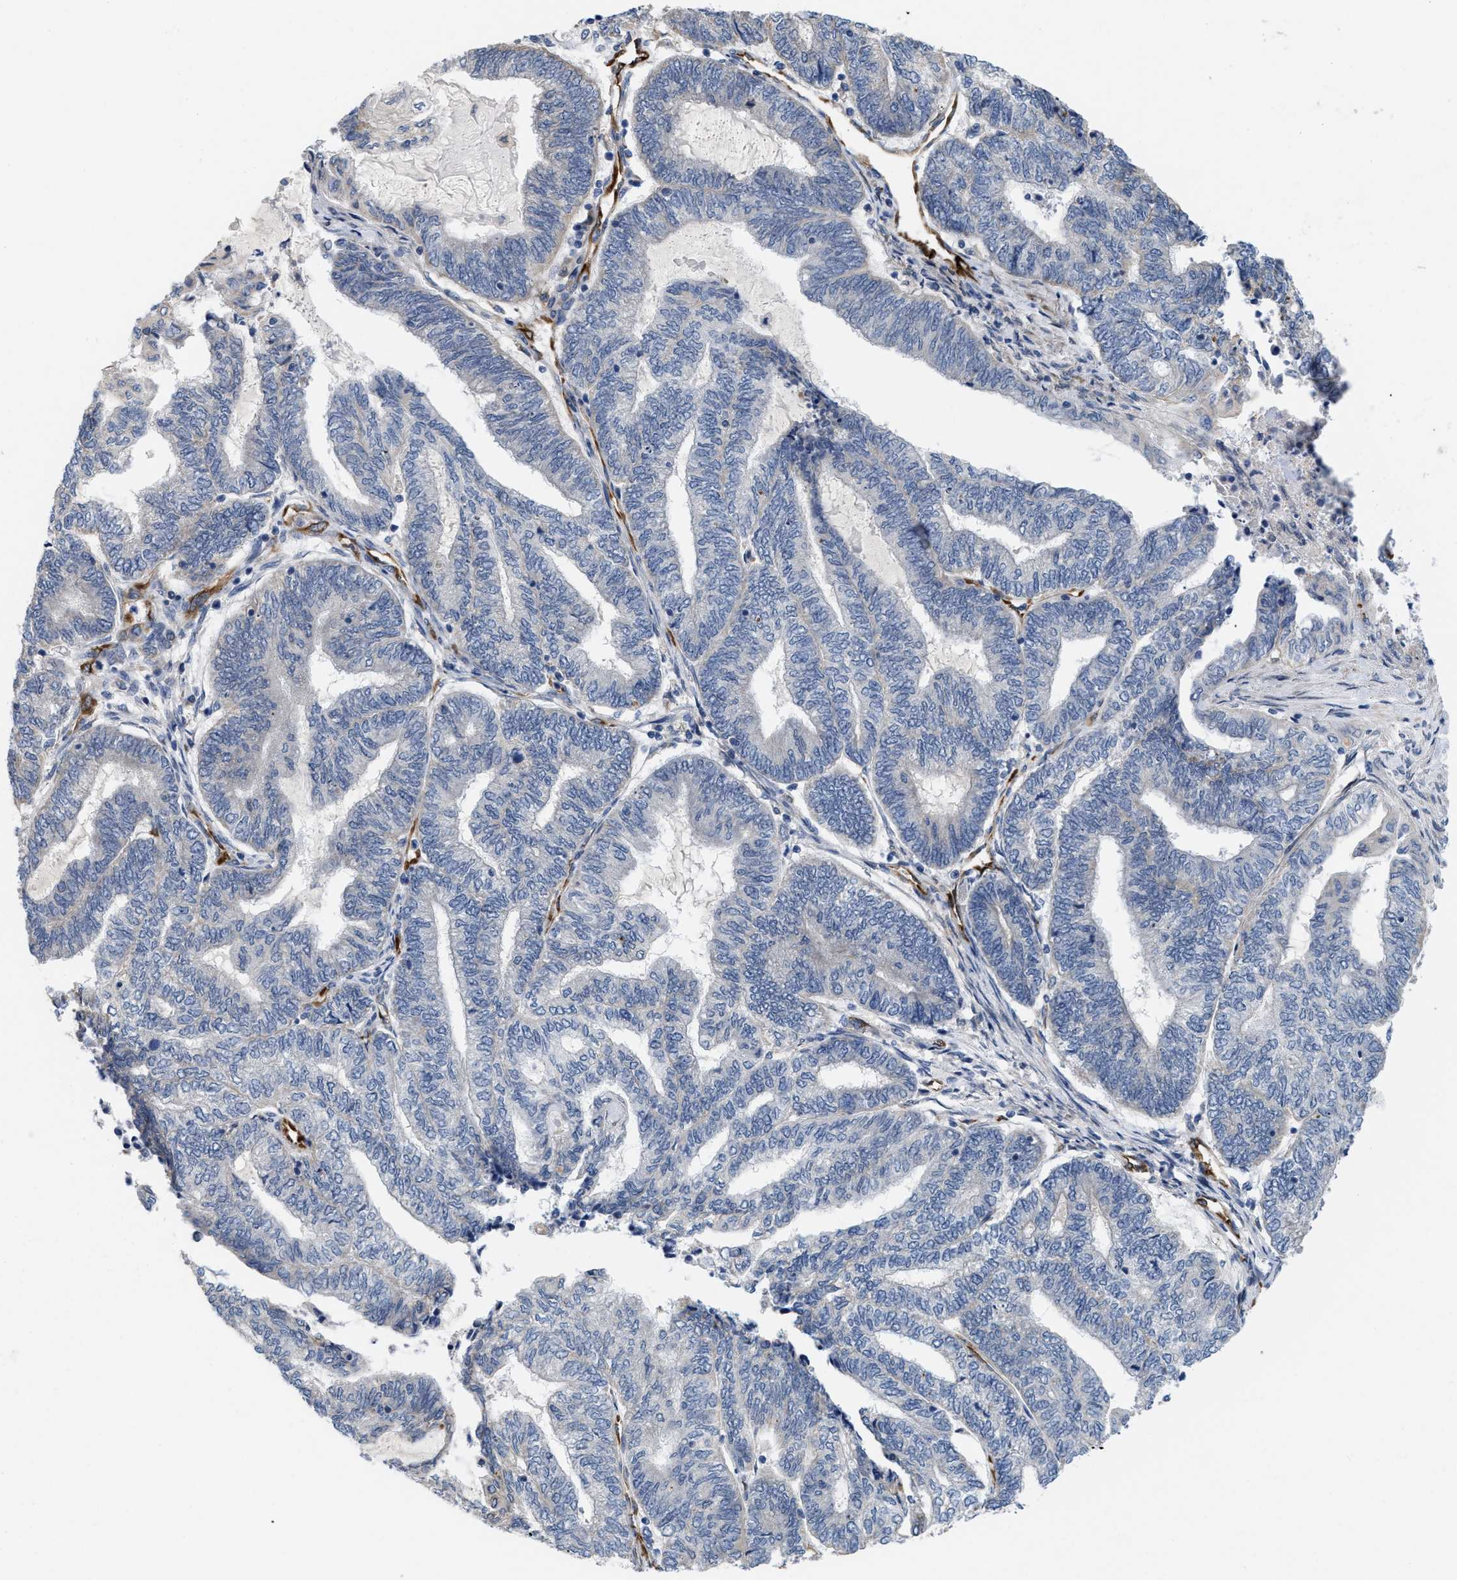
{"staining": {"intensity": "negative", "quantity": "none", "location": "none"}, "tissue": "endometrial cancer", "cell_type": "Tumor cells", "image_type": "cancer", "snomed": [{"axis": "morphology", "description": "Adenocarcinoma, NOS"}, {"axis": "topography", "description": "Uterus"}, {"axis": "topography", "description": "Endometrium"}], "caption": "Endometrial adenocarcinoma was stained to show a protein in brown. There is no significant expression in tumor cells.", "gene": "EOGT", "patient": {"sex": "female", "age": 70}}